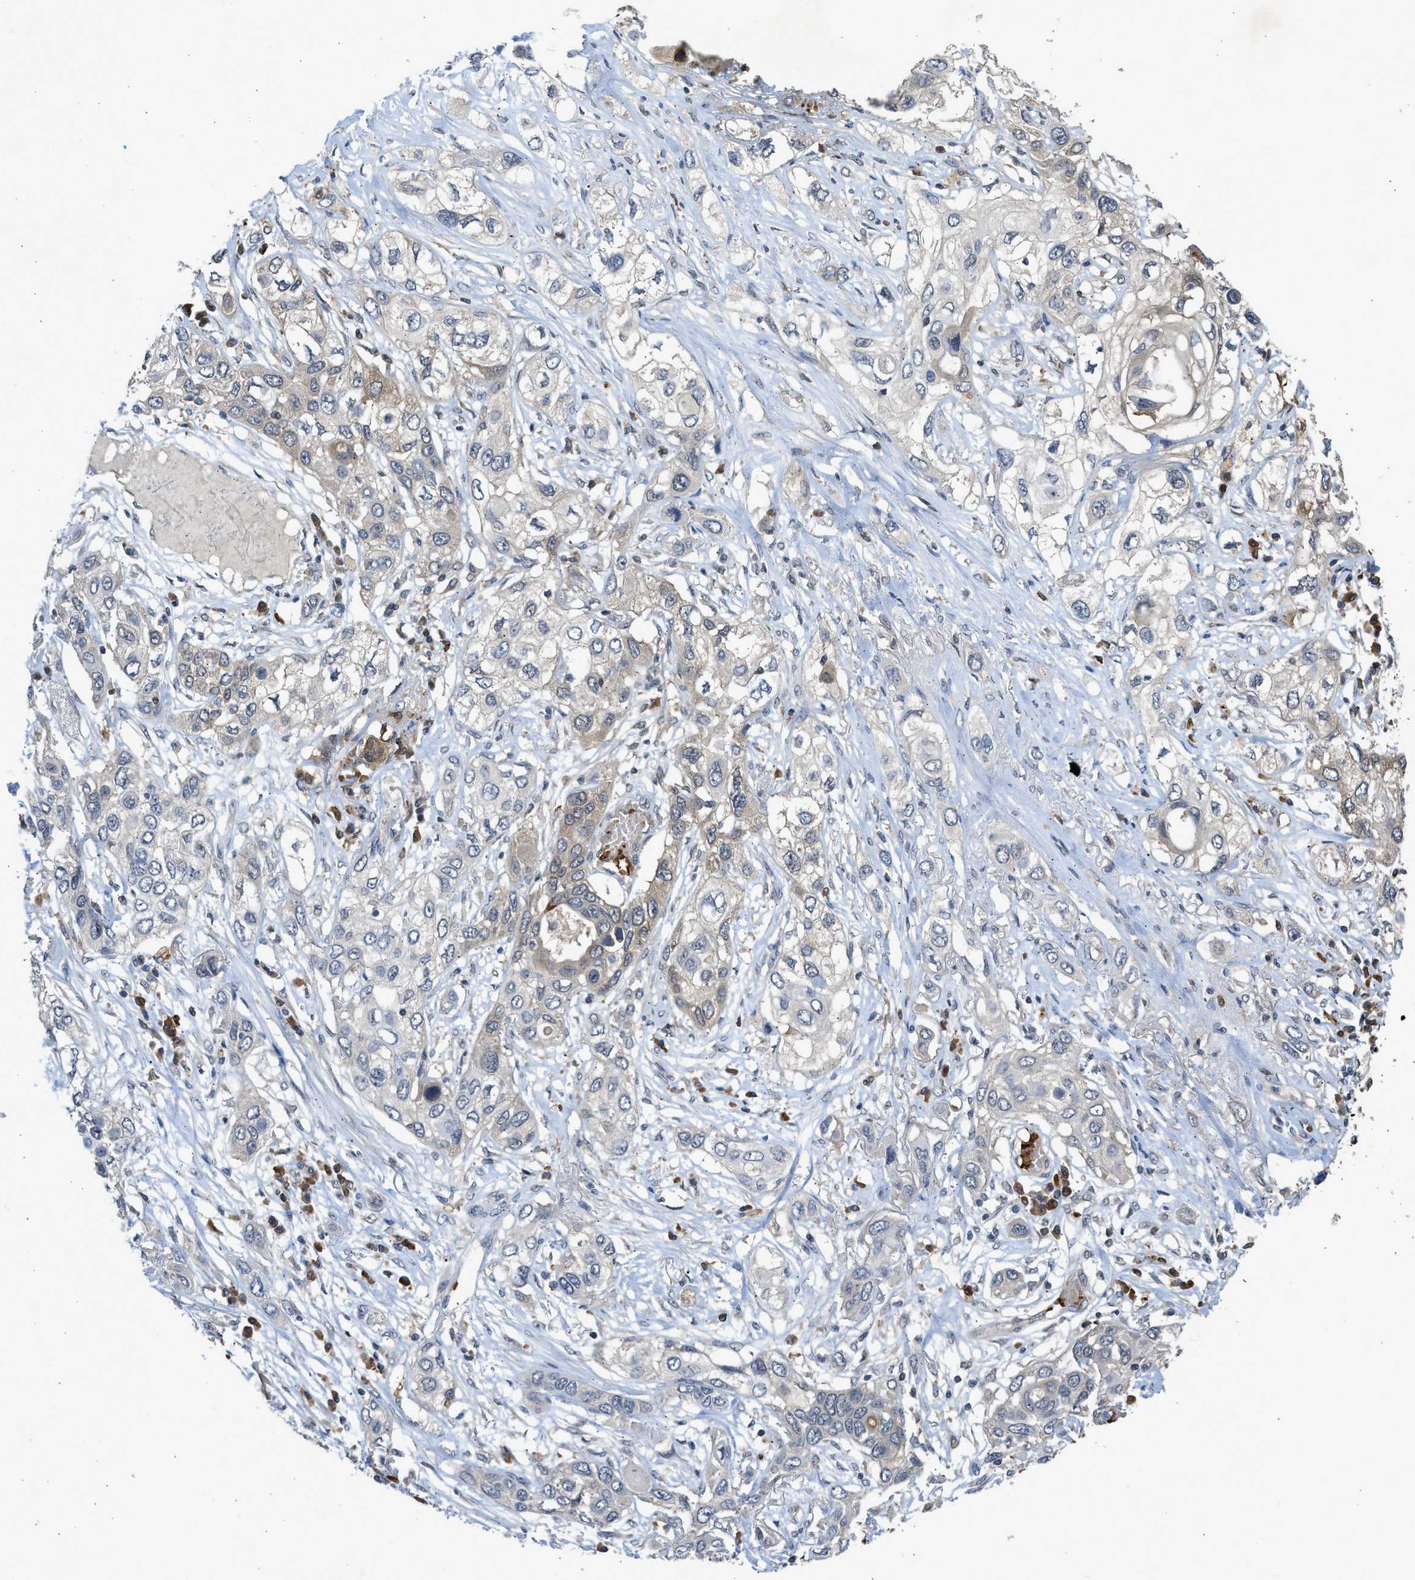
{"staining": {"intensity": "weak", "quantity": "<25%", "location": "cytoplasmic/membranous"}, "tissue": "lung cancer", "cell_type": "Tumor cells", "image_type": "cancer", "snomed": [{"axis": "morphology", "description": "Squamous cell carcinoma, NOS"}, {"axis": "topography", "description": "Lung"}], "caption": "The micrograph displays no significant expression in tumor cells of lung squamous cell carcinoma.", "gene": "MAPK7", "patient": {"sex": "male", "age": 71}}